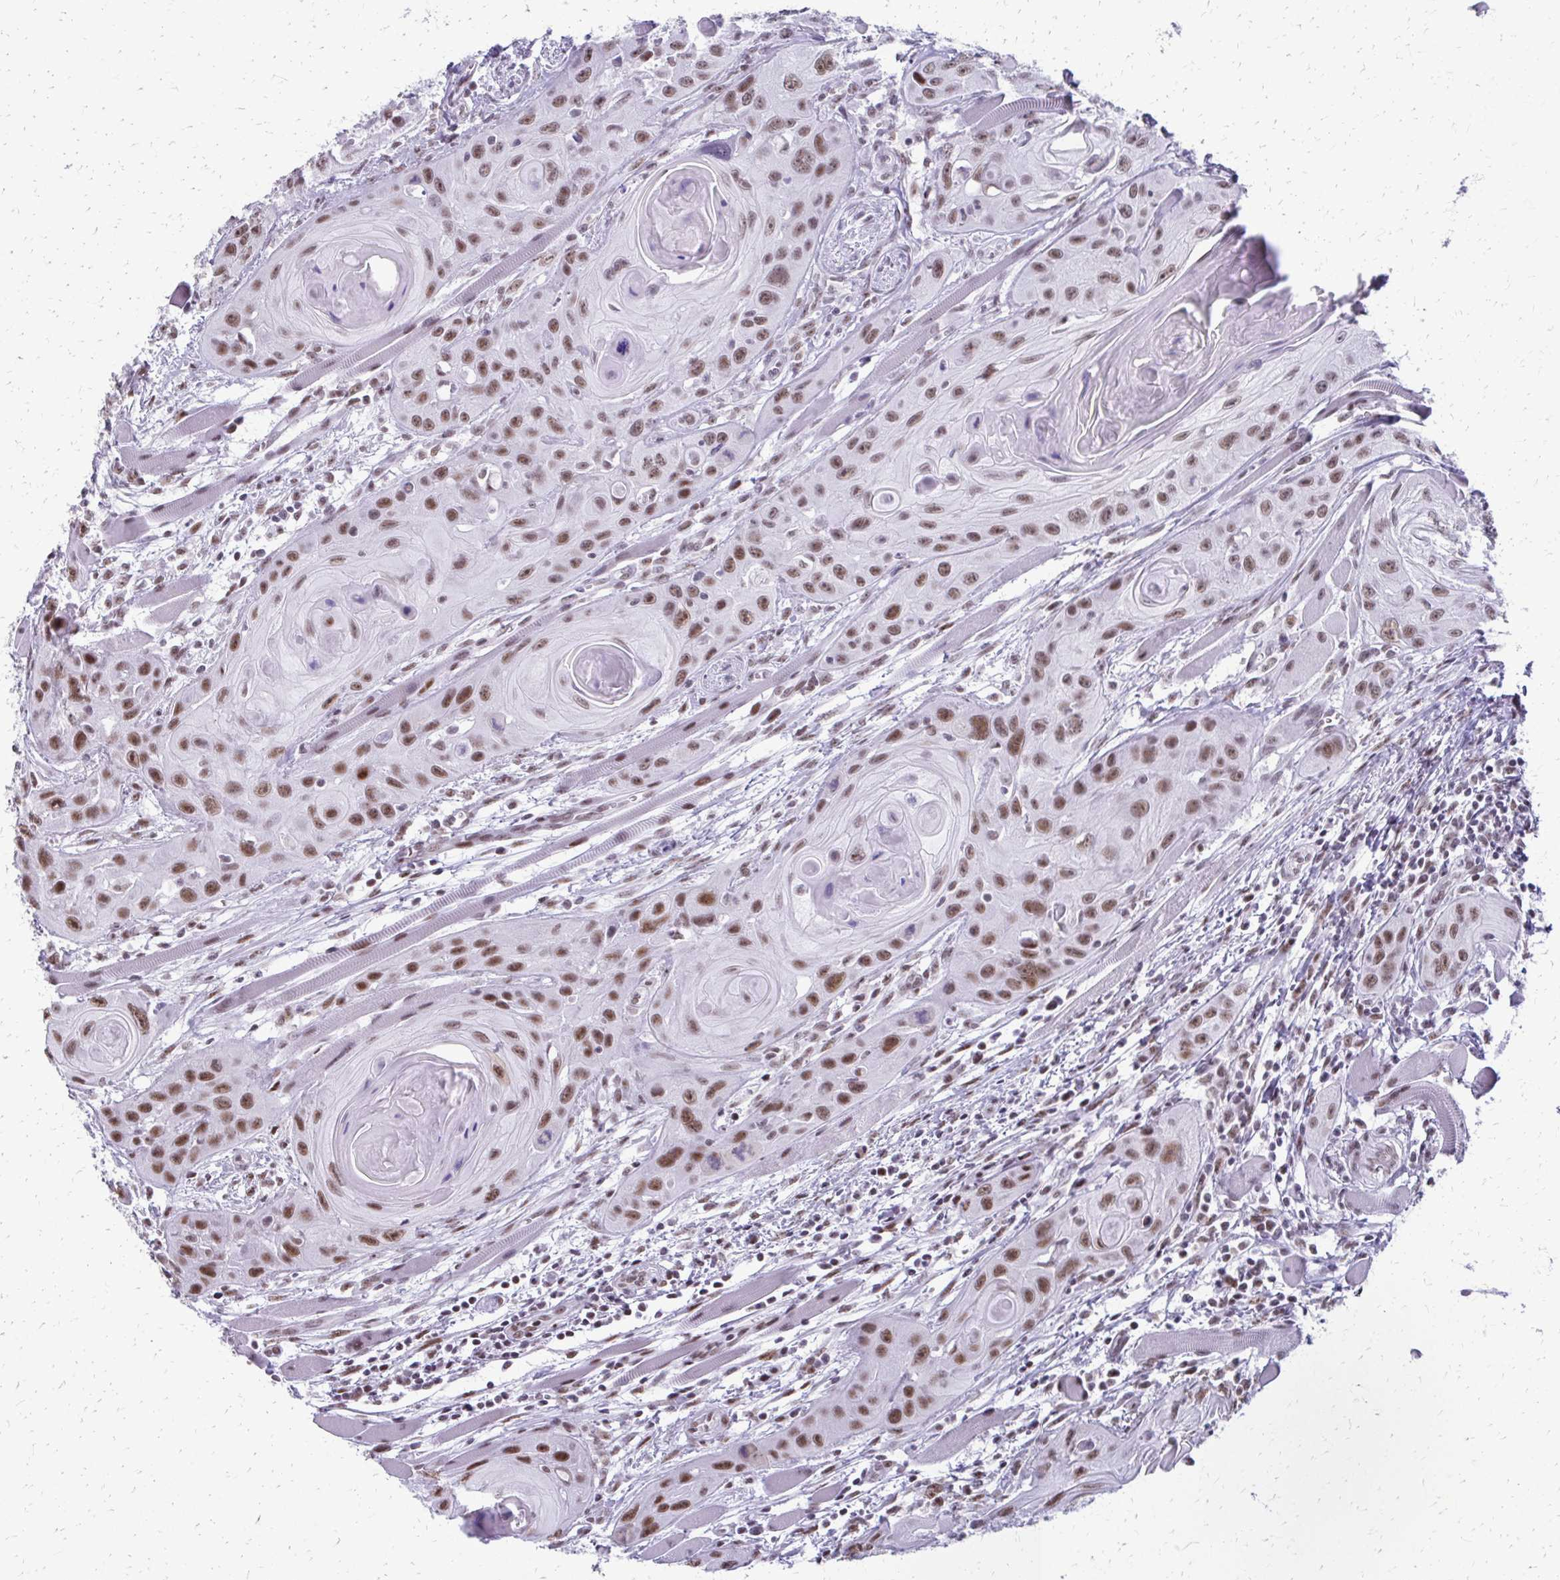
{"staining": {"intensity": "moderate", "quantity": ">75%", "location": "nuclear"}, "tissue": "head and neck cancer", "cell_type": "Tumor cells", "image_type": "cancer", "snomed": [{"axis": "morphology", "description": "Squamous cell carcinoma, NOS"}, {"axis": "topography", "description": "Oral tissue"}, {"axis": "topography", "description": "Head-Neck"}], "caption": "Moderate nuclear positivity is identified in about >75% of tumor cells in head and neck cancer (squamous cell carcinoma).", "gene": "SS18", "patient": {"sex": "male", "age": 58}}